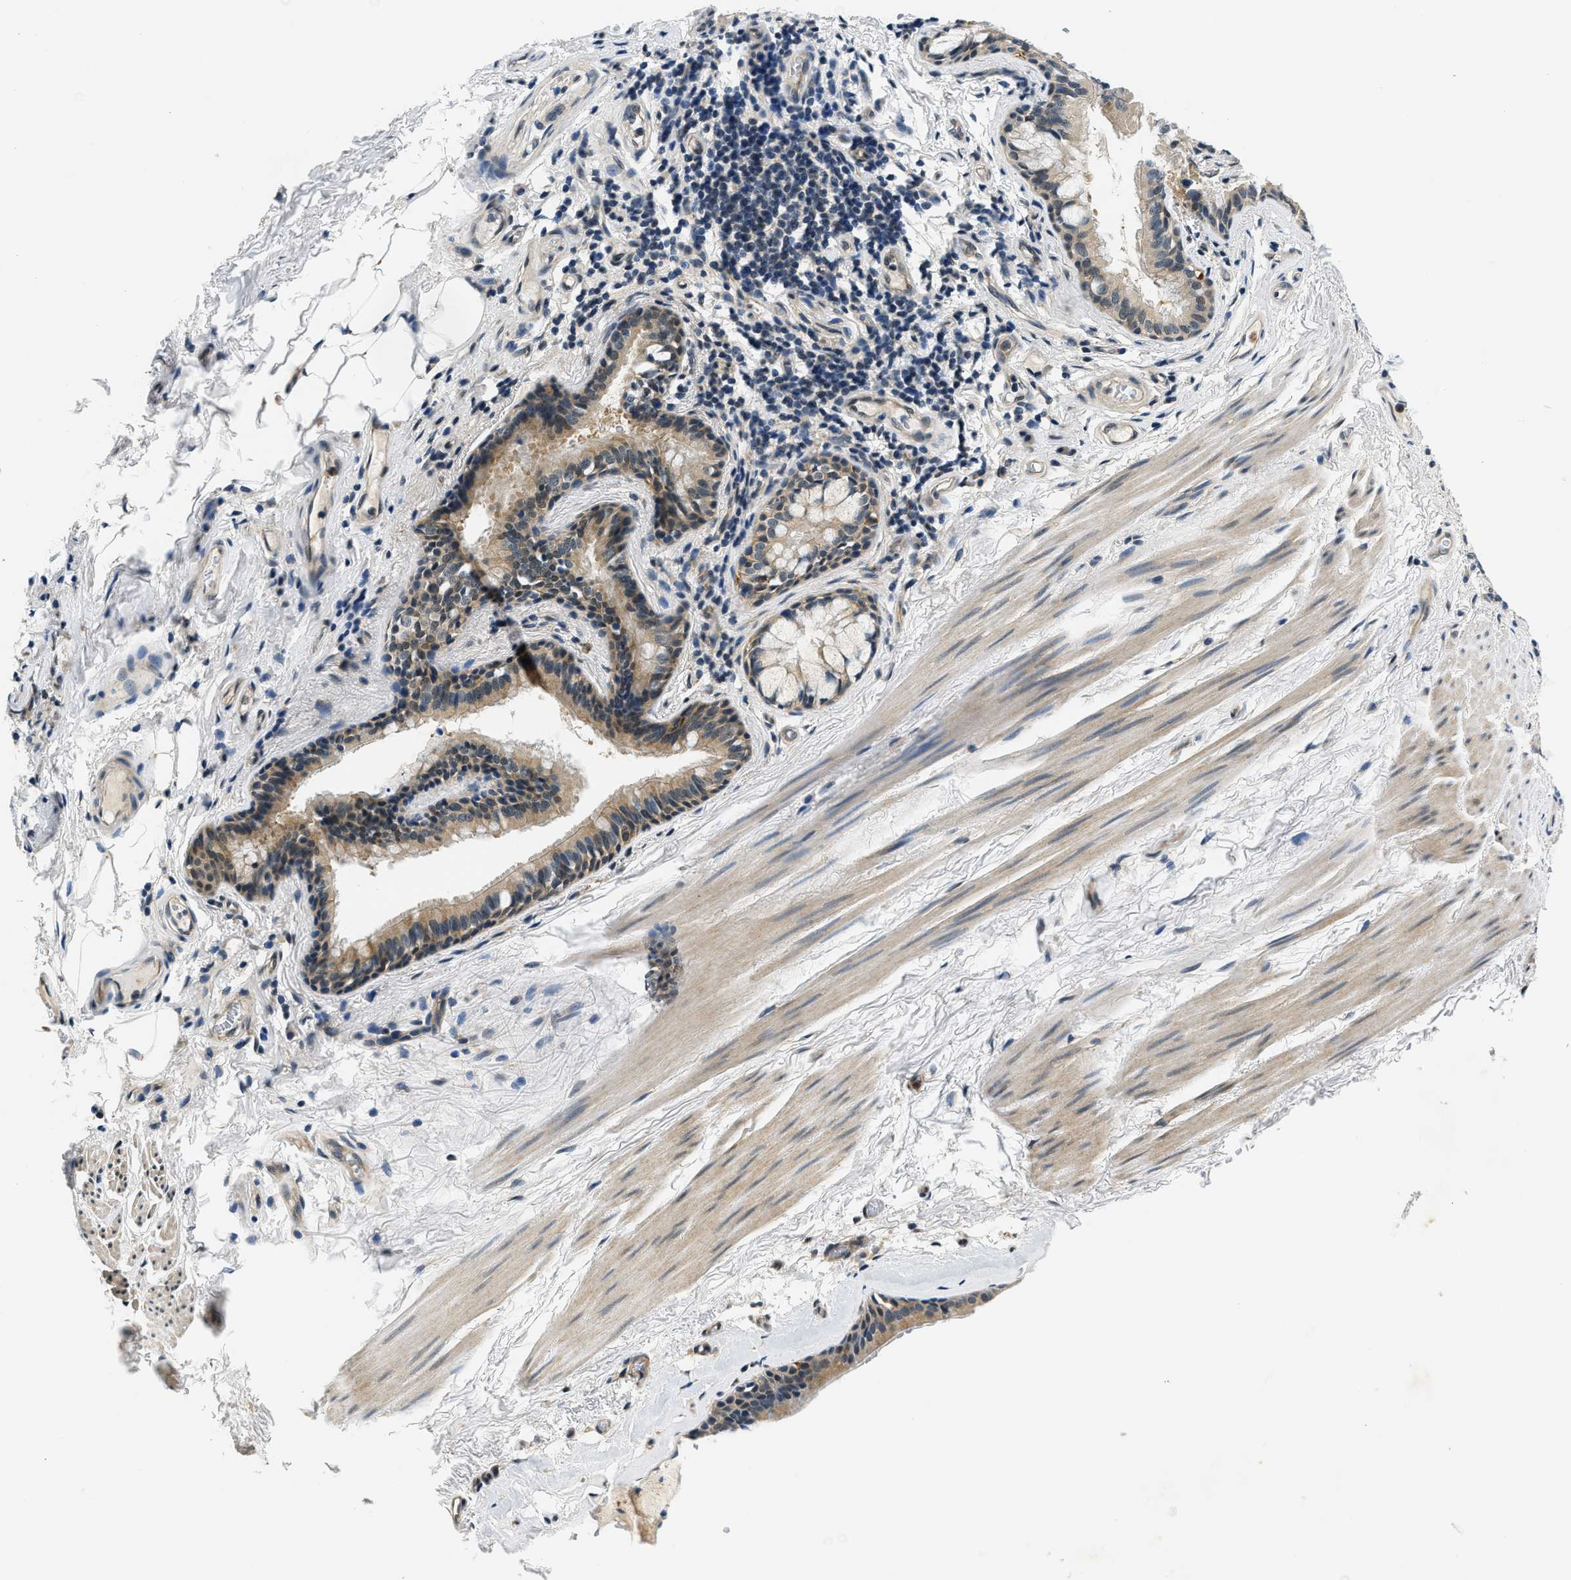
{"staining": {"intensity": "moderate", "quantity": ">75%", "location": "cytoplasmic/membranous"}, "tissue": "bronchus", "cell_type": "Respiratory epithelial cells", "image_type": "normal", "snomed": [{"axis": "morphology", "description": "Normal tissue, NOS"}, {"axis": "topography", "description": "Cartilage tissue"}], "caption": "A photomicrograph of bronchus stained for a protein displays moderate cytoplasmic/membranous brown staining in respiratory epithelial cells. Ihc stains the protein of interest in brown and the nuclei are stained blue.", "gene": "SMAD4", "patient": {"sex": "female", "age": 63}}